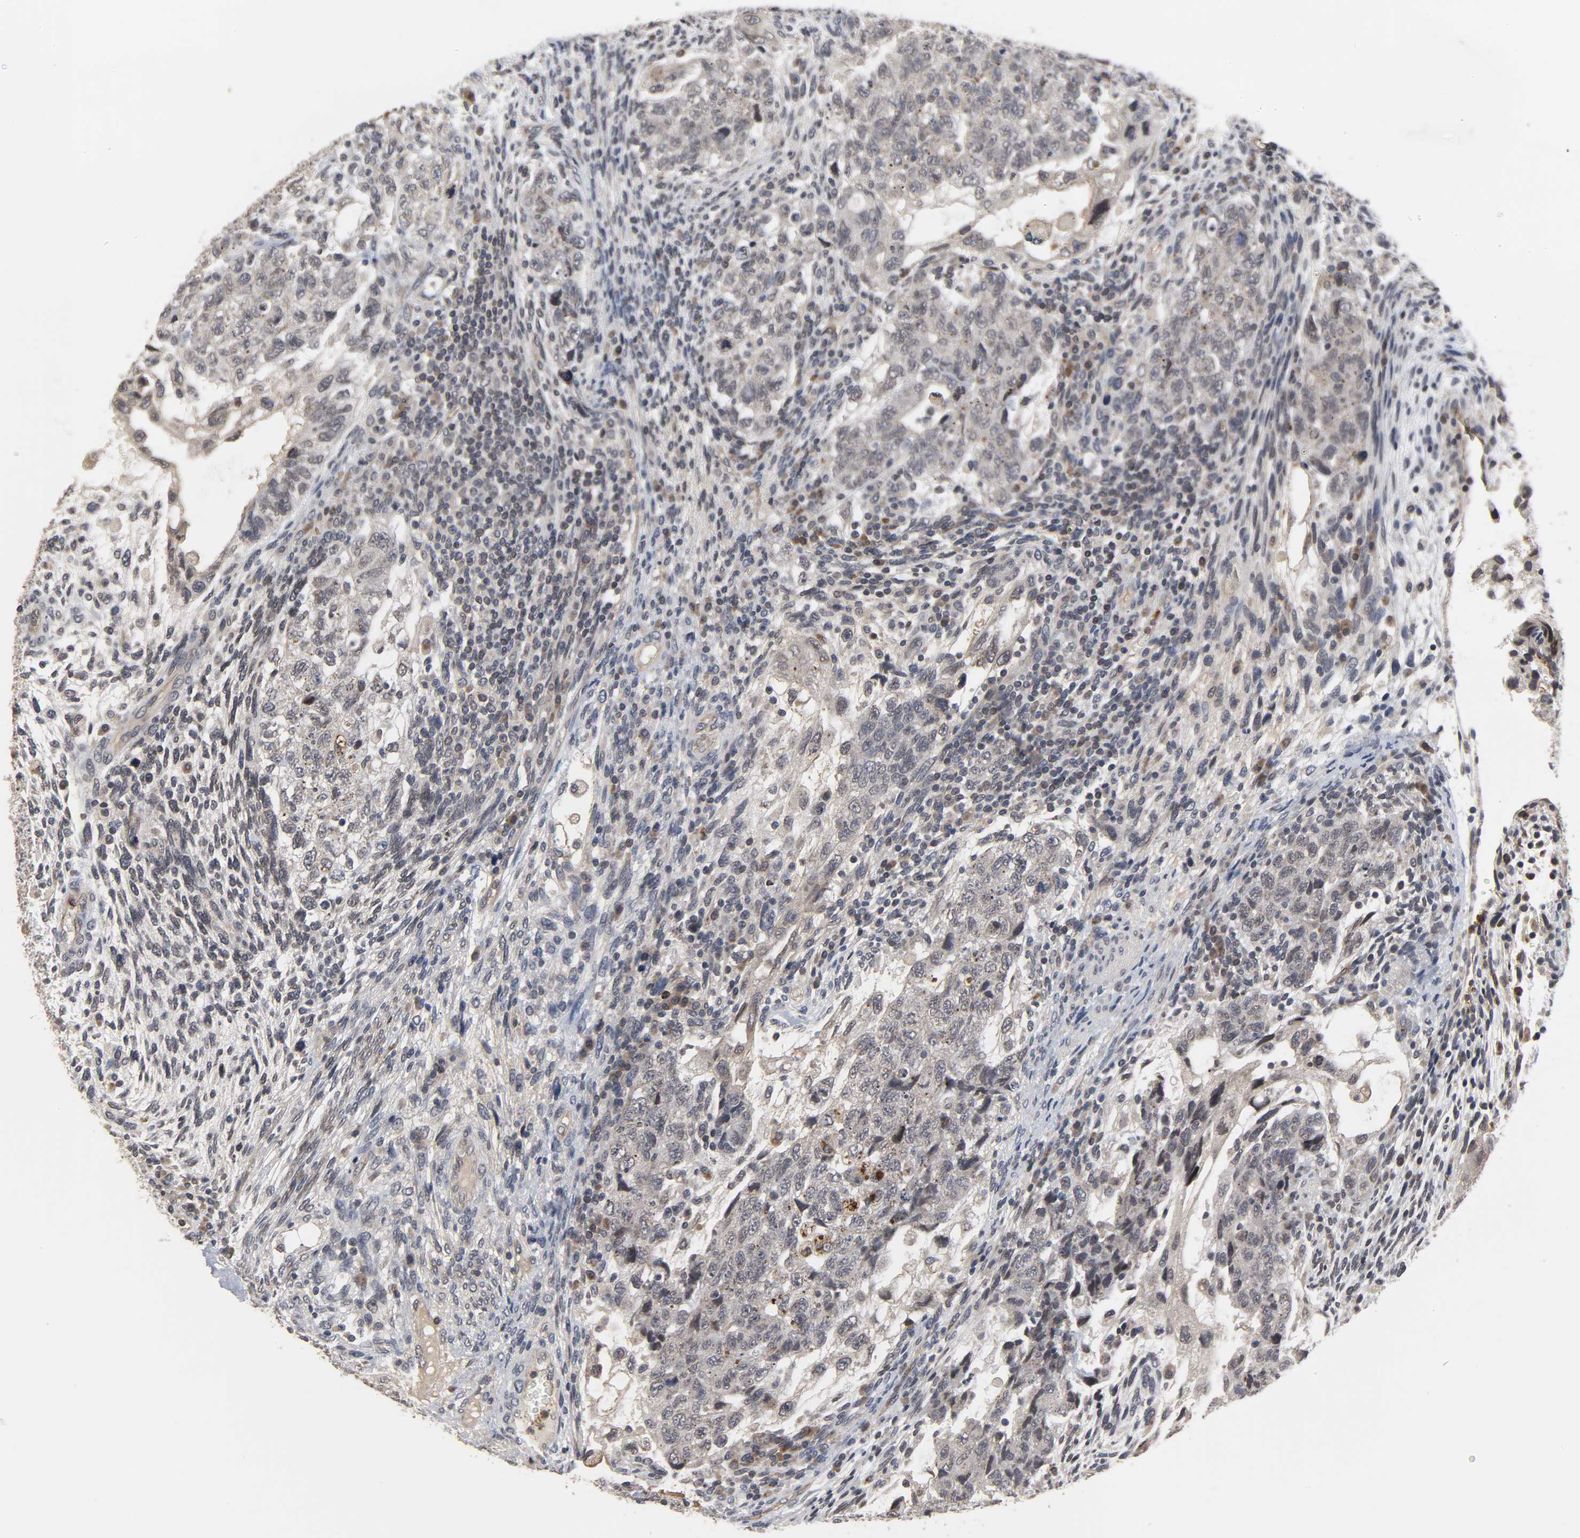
{"staining": {"intensity": "weak", "quantity": "<25%", "location": "cytoplasmic/membranous"}, "tissue": "testis cancer", "cell_type": "Tumor cells", "image_type": "cancer", "snomed": [{"axis": "morphology", "description": "Normal tissue, NOS"}, {"axis": "morphology", "description": "Carcinoma, Embryonal, NOS"}, {"axis": "topography", "description": "Testis"}], "caption": "Testis cancer (embryonal carcinoma) was stained to show a protein in brown. There is no significant expression in tumor cells. Nuclei are stained in blue.", "gene": "CCDC175", "patient": {"sex": "male", "age": 36}}